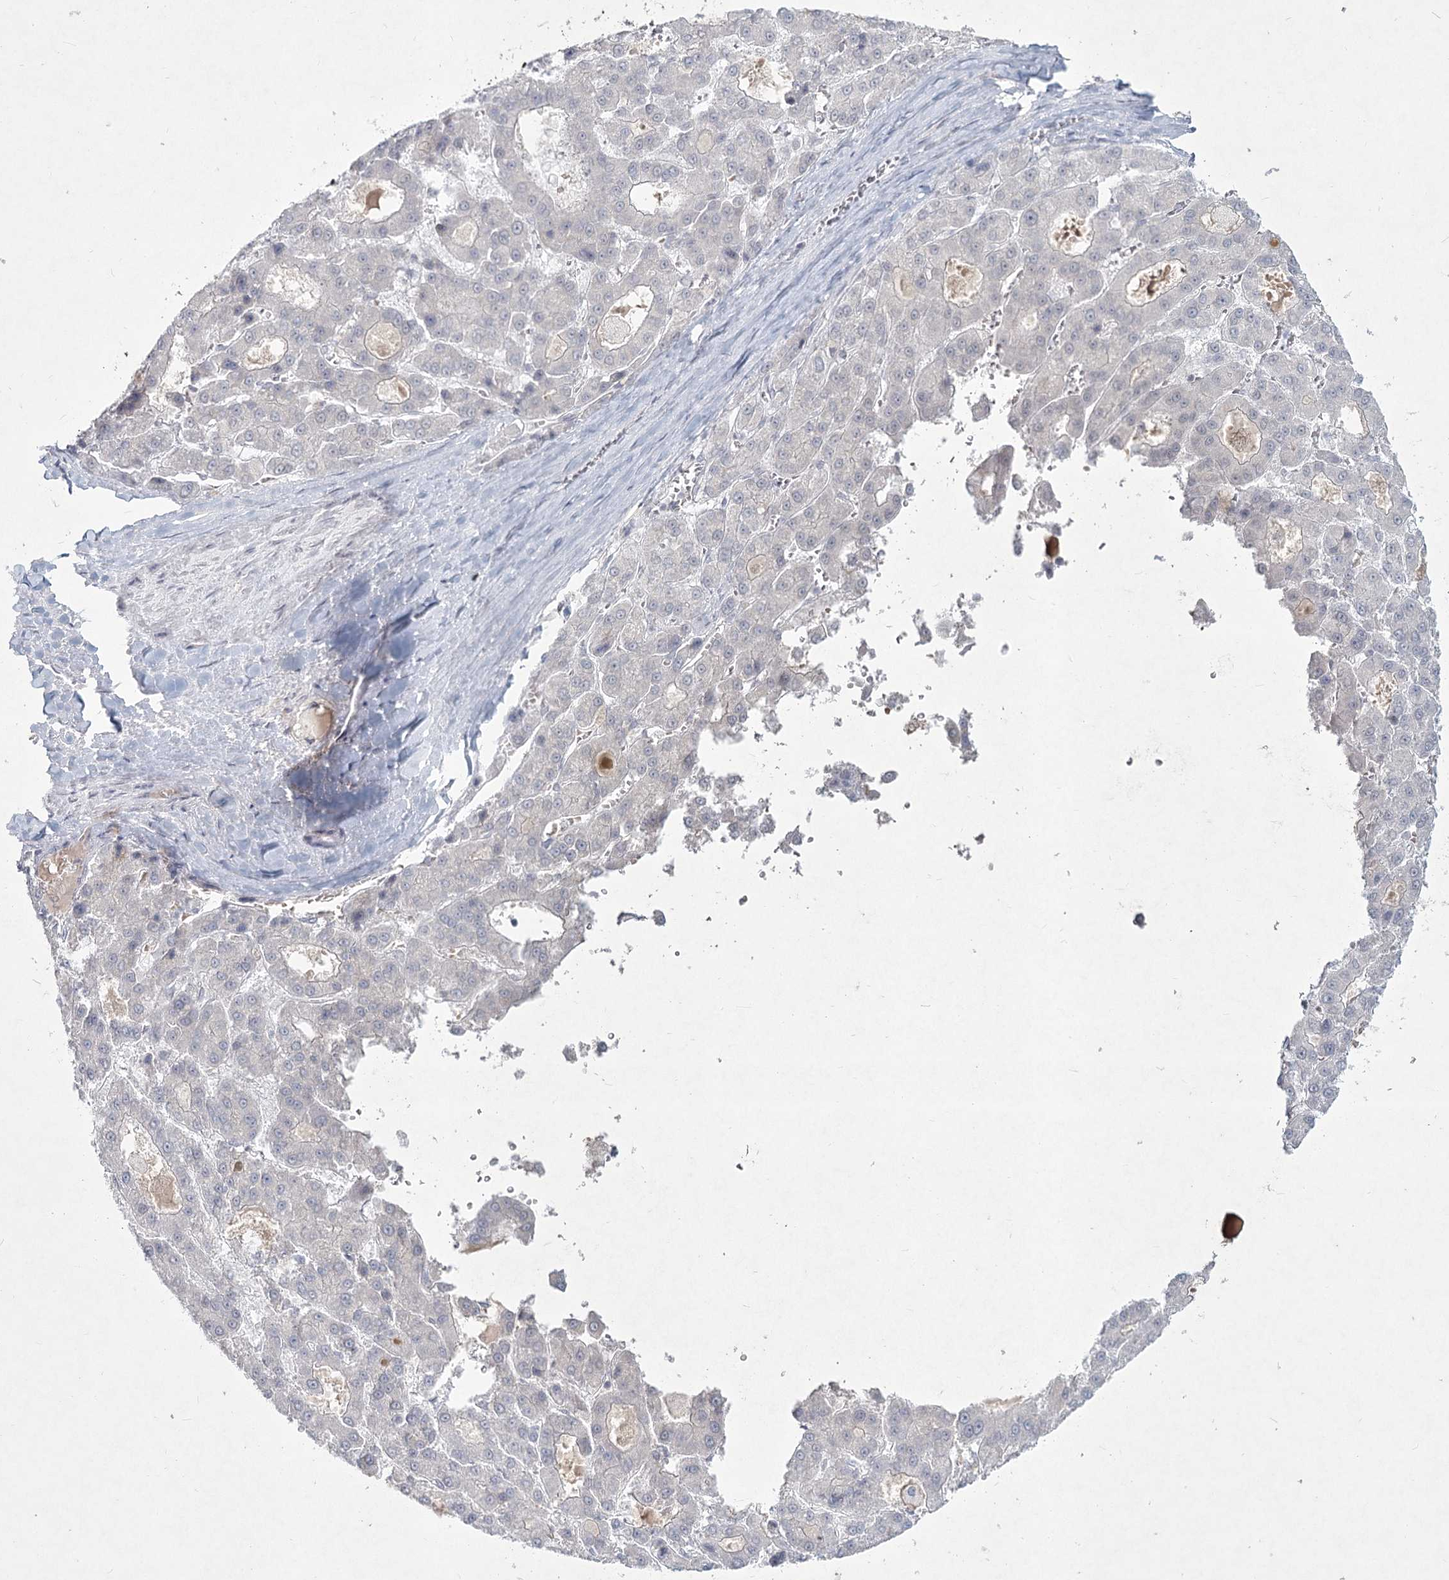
{"staining": {"intensity": "negative", "quantity": "none", "location": "none"}, "tissue": "liver cancer", "cell_type": "Tumor cells", "image_type": "cancer", "snomed": [{"axis": "morphology", "description": "Carcinoma, Hepatocellular, NOS"}, {"axis": "topography", "description": "Liver"}], "caption": "A histopathology image of hepatocellular carcinoma (liver) stained for a protein demonstrates no brown staining in tumor cells. The staining is performed using DAB brown chromogen with nuclei counter-stained in using hematoxylin.", "gene": "LY6G5C", "patient": {"sex": "male", "age": 70}}